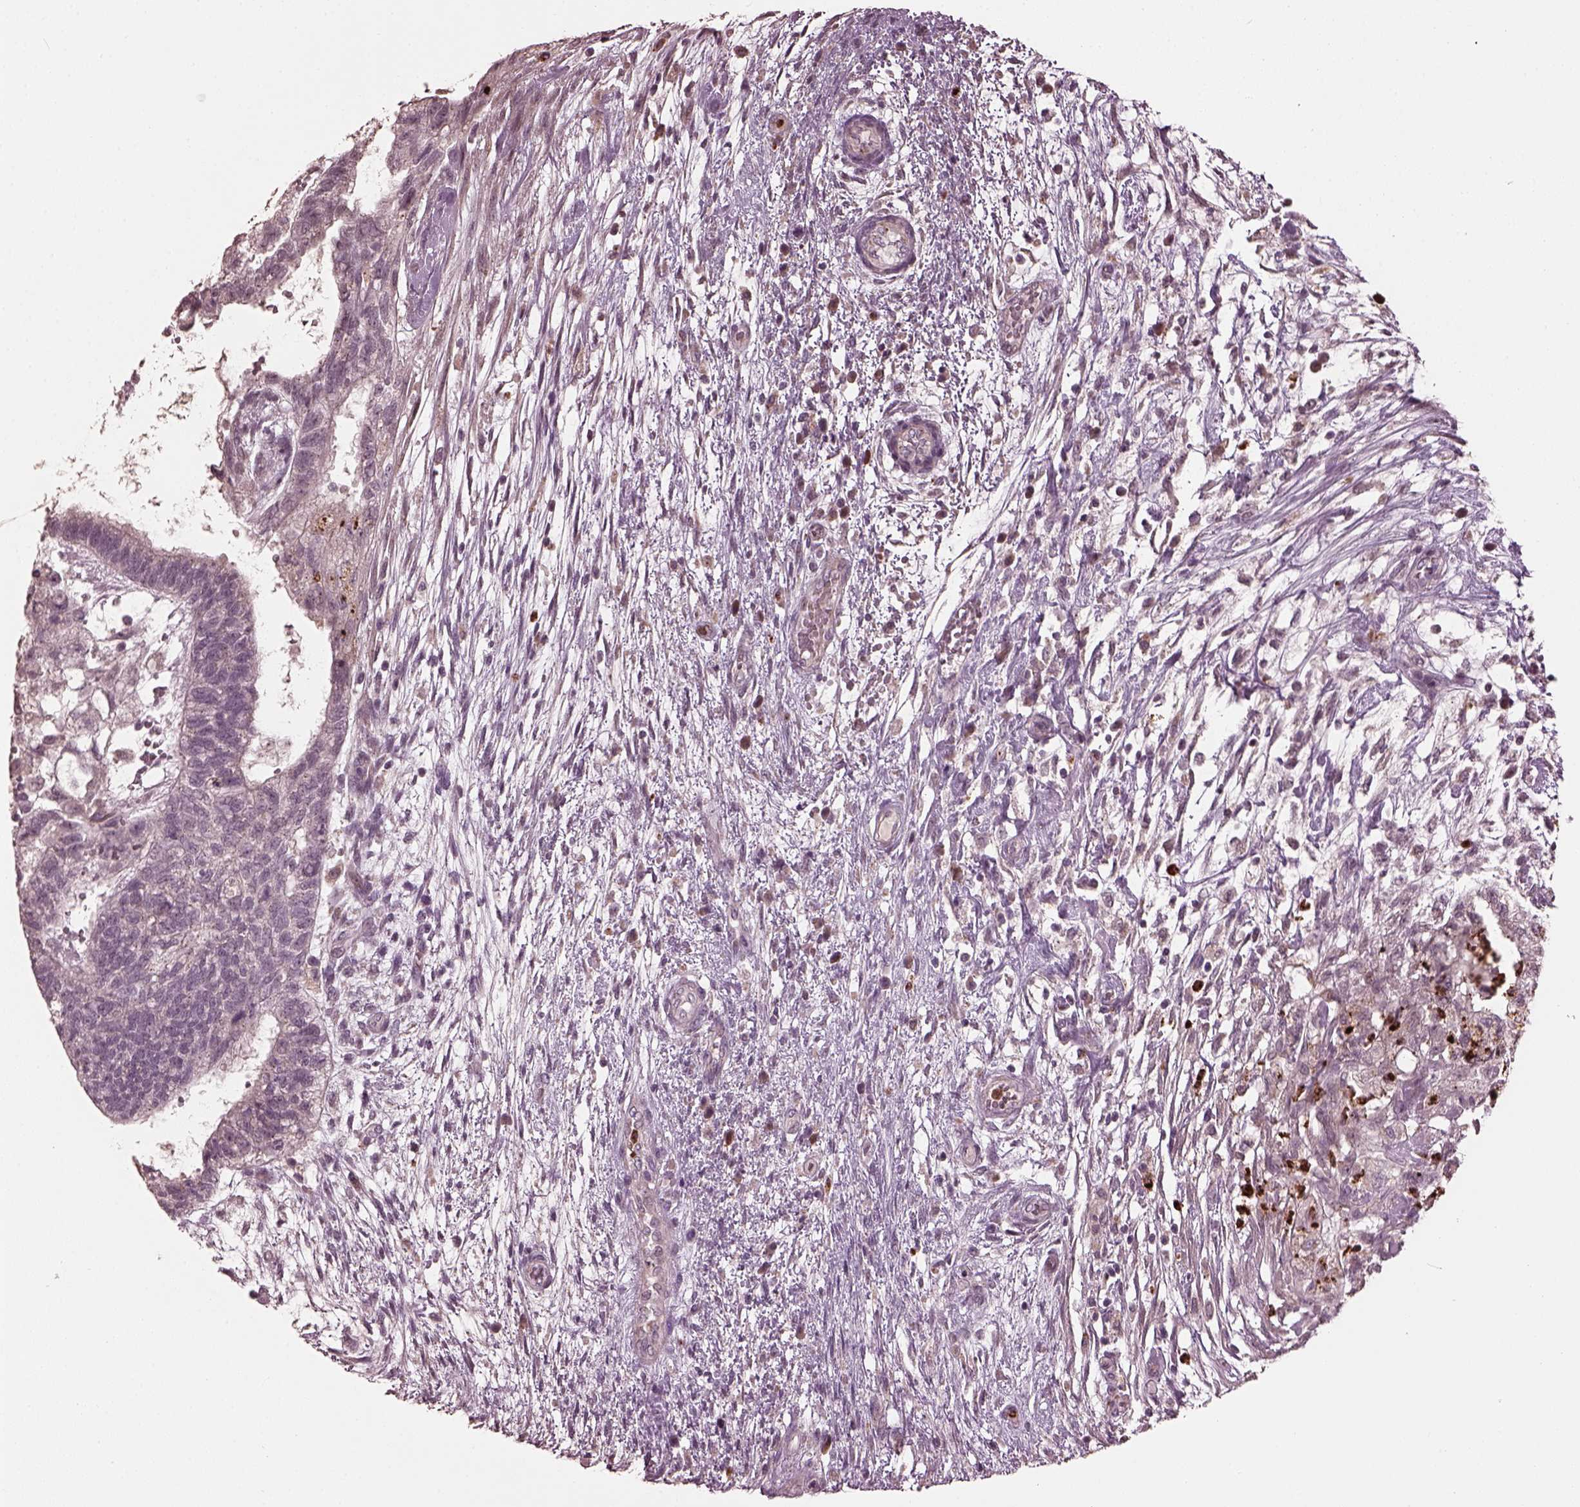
{"staining": {"intensity": "negative", "quantity": "none", "location": "none"}, "tissue": "testis cancer", "cell_type": "Tumor cells", "image_type": "cancer", "snomed": [{"axis": "morphology", "description": "Normal tissue, NOS"}, {"axis": "morphology", "description": "Carcinoma, Embryonal, NOS"}, {"axis": "topography", "description": "Testis"}, {"axis": "topography", "description": "Epididymis"}], "caption": "Immunohistochemistry (IHC) histopathology image of neoplastic tissue: testis cancer (embryonal carcinoma) stained with DAB exhibits no significant protein staining in tumor cells.", "gene": "RUFY3", "patient": {"sex": "male", "age": 32}}